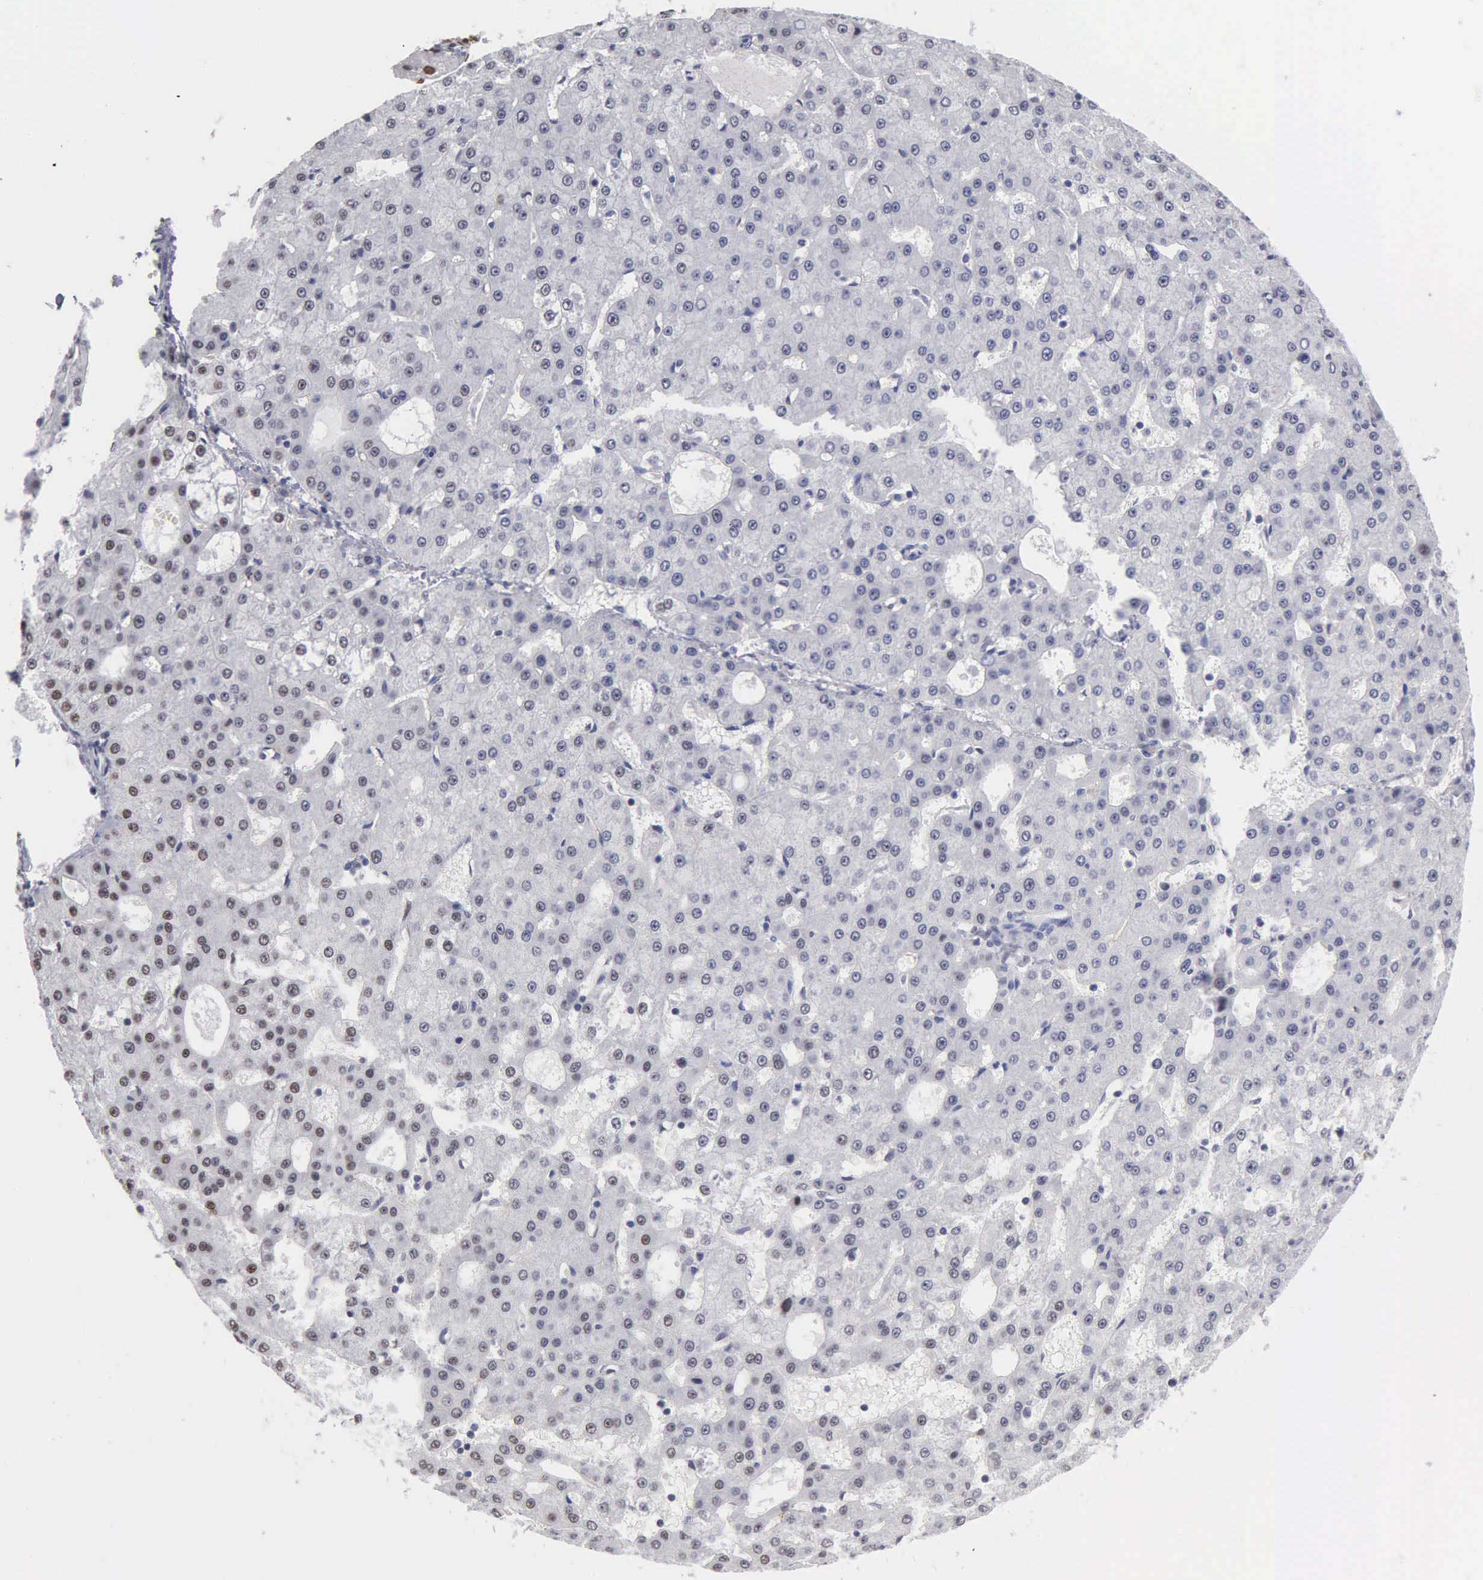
{"staining": {"intensity": "negative", "quantity": "none", "location": "none"}, "tissue": "liver cancer", "cell_type": "Tumor cells", "image_type": "cancer", "snomed": [{"axis": "morphology", "description": "Carcinoma, Hepatocellular, NOS"}, {"axis": "topography", "description": "Liver"}], "caption": "This is a image of immunohistochemistry (IHC) staining of liver cancer, which shows no staining in tumor cells.", "gene": "CCNG1", "patient": {"sex": "male", "age": 47}}